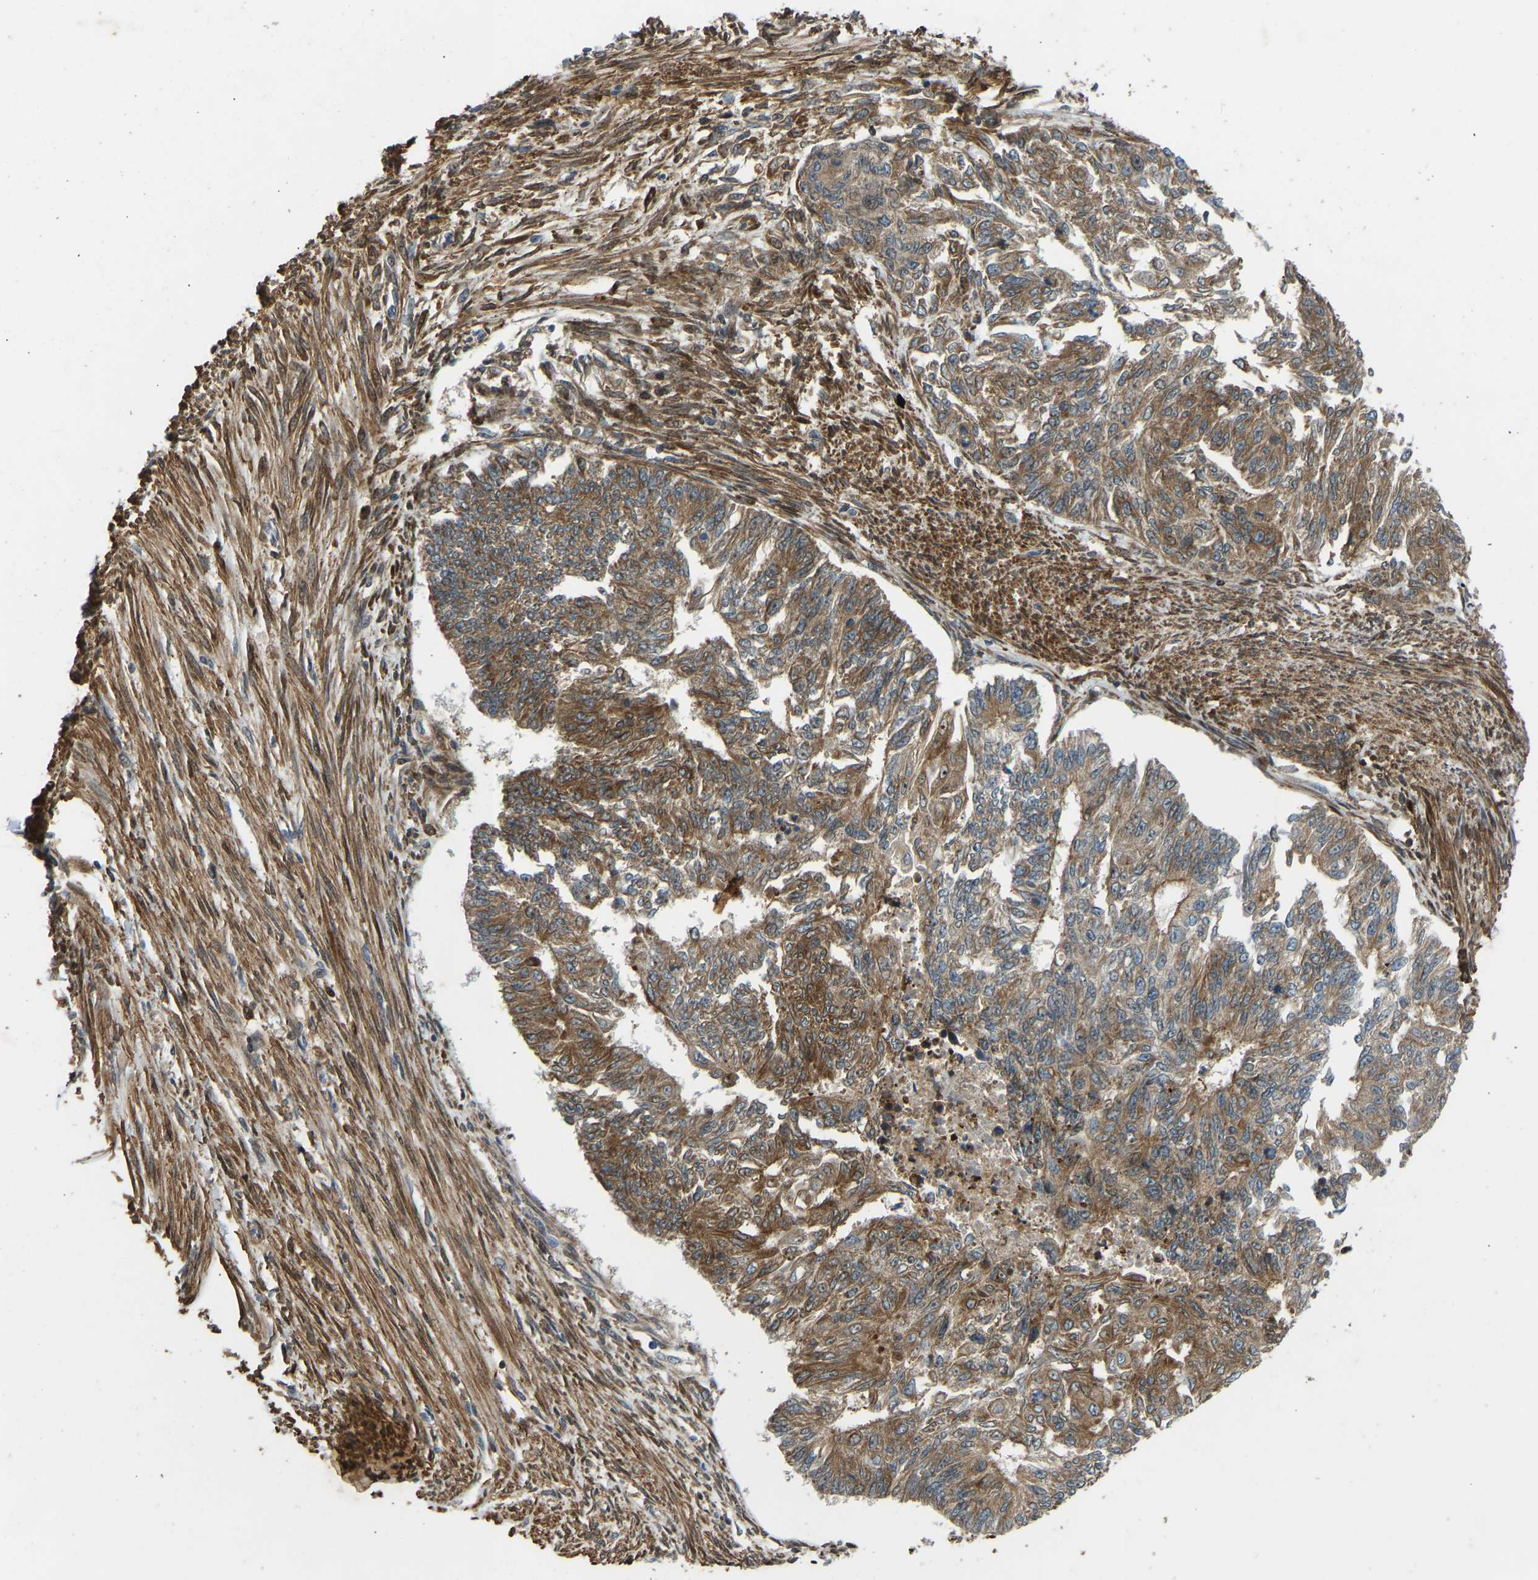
{"staining": {"intensity": "moderate", "quantity": ">75%", "location": "cytoplasmic/membranous"}, "tissue": "endometrial cancer", "cell_type": "Tumor cells", "image_type": "cancer", "snomed": [{"axis": "morphology", "description": "Adenocarcinoma, NOS"}, {"axis": "topography", "description": "Endometrium"}], "caption": "Tumor cells reveal moderate cytoplasmic/membranous positivity in approximately >75% of cells in endometrial cancer (adenocarcinoma).", "gene": "OS9", "patient": {"sex": "female", "age": 32}}